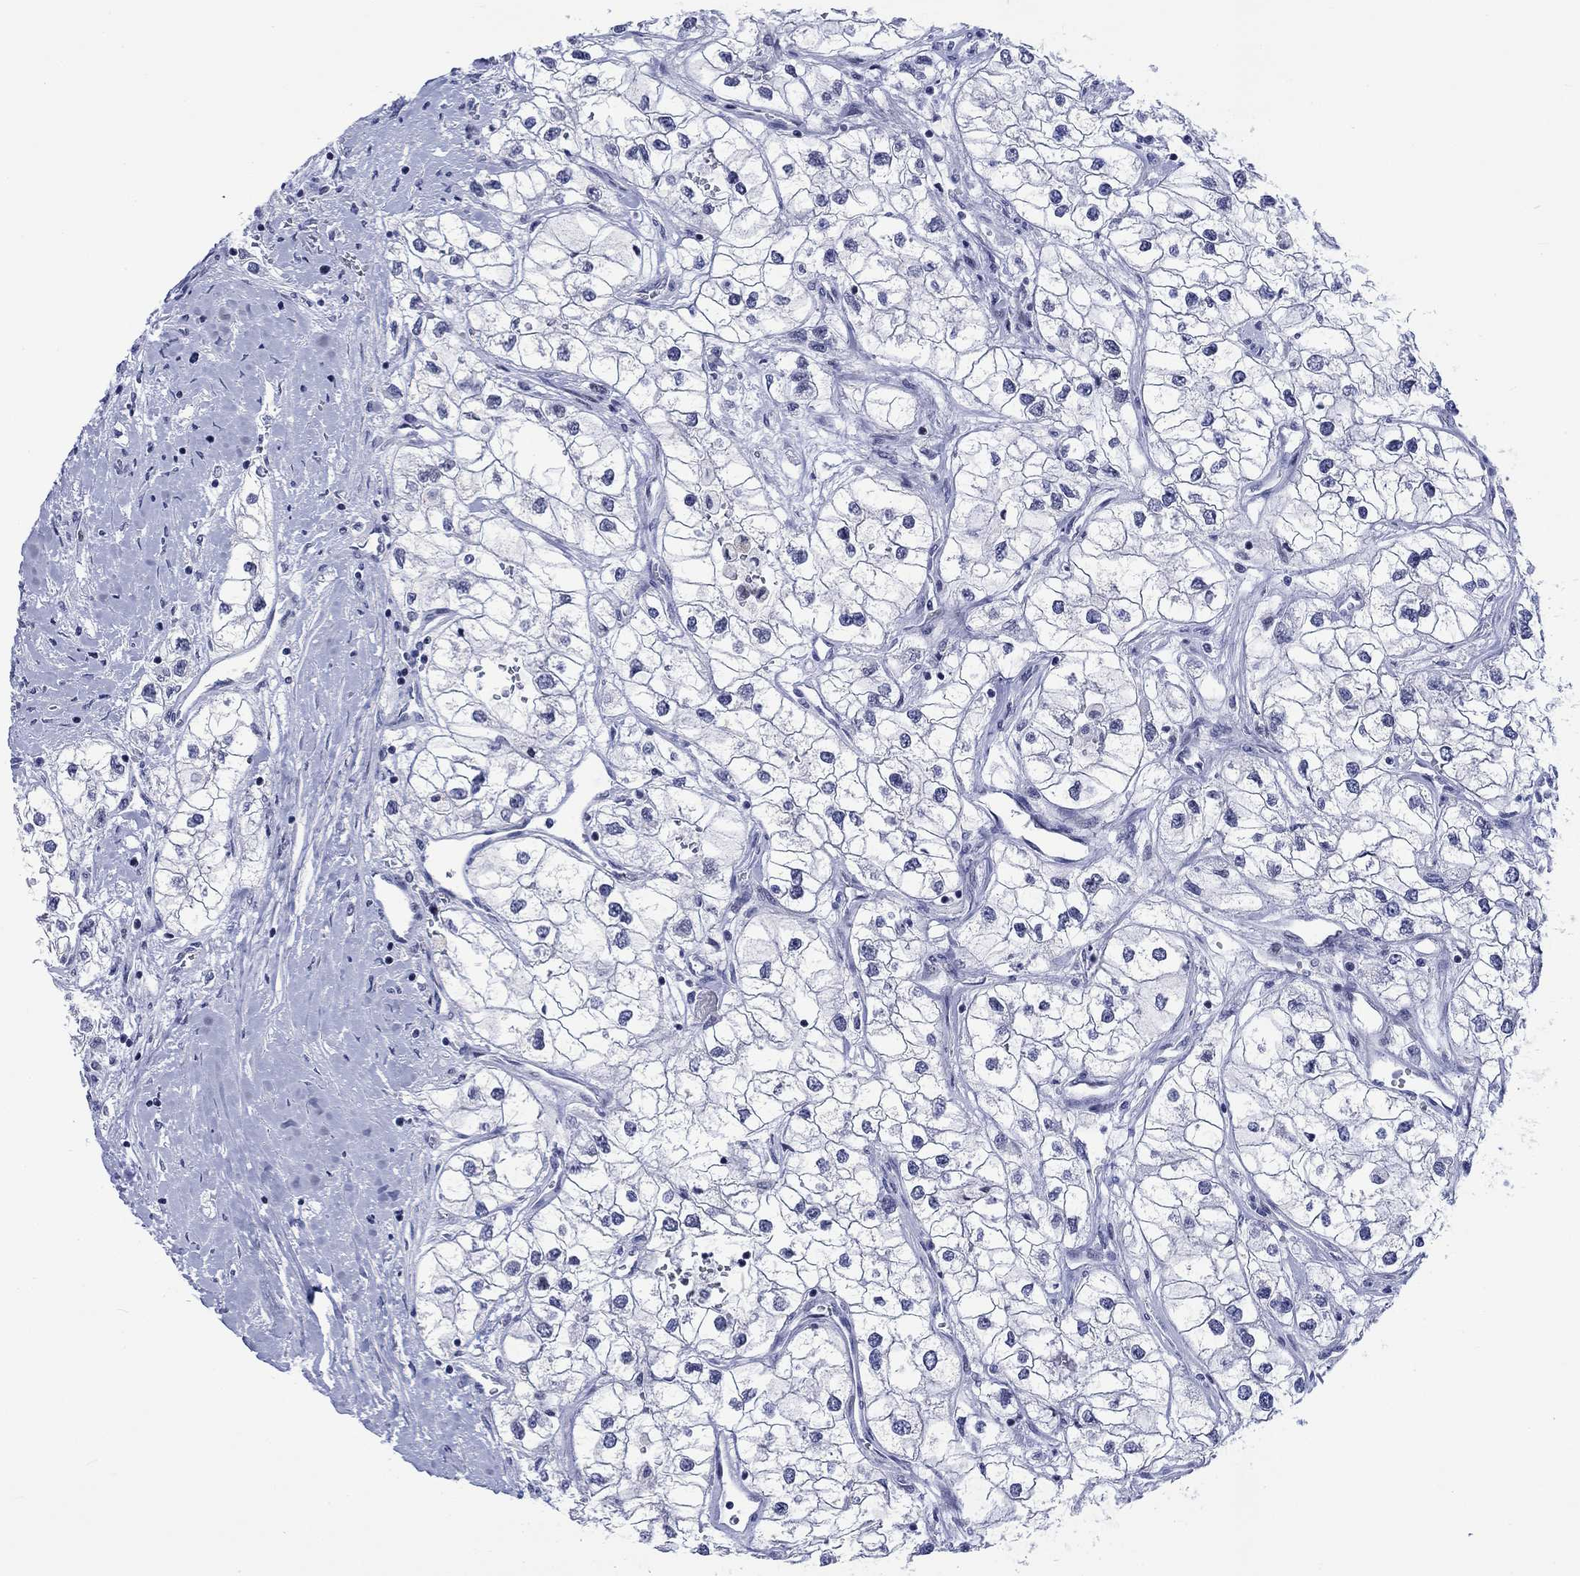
{"staining": {"intensity": "negative", "quantity": "none", "location": "none"}, "tissue": "renal cancer", "cell_type": "Tumor cells", "image_type": "cancer", "snomed": [{"axis": "morphology", "description": "Adenocarcinoma, NOS"}, {"axis": "topography", "description": "Kidney"}], "caption": "IHC of renal cancer reveals no expression in tumor cells.", "gene": "CDCA2", "patient": {"sex": "male", "age": 59}}